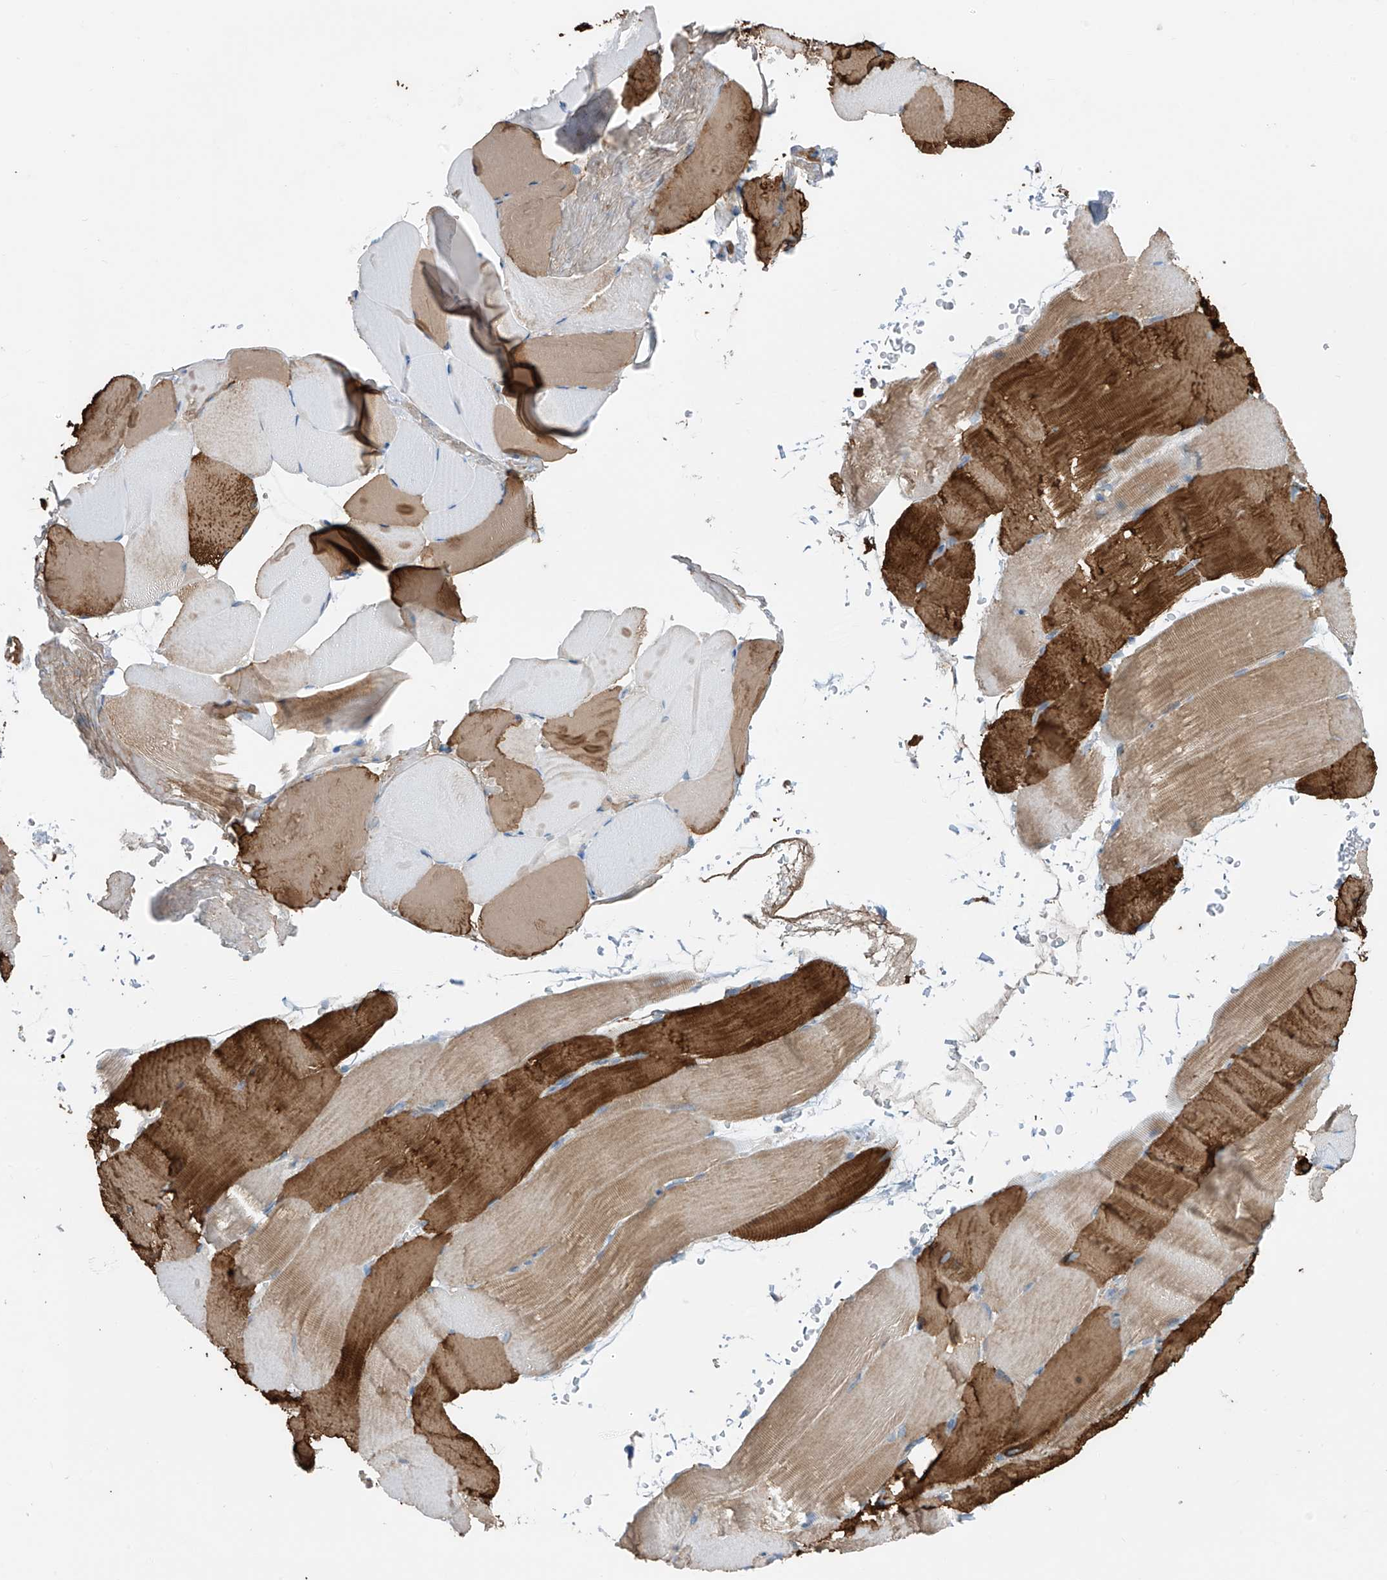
{"staining": {"intensity": "strong", "quantity": "25%-75%", "location": "cytoplasmic/membranous"}, "tissue": "skeletal muscle", "cell_type": "Myocytes", "image_type": "normal", "snomed": [{"axis": "morphology", "description": "Normal tissue, NOS"}, {"axis": "topography", "description": "Skeletal muscle"}, {"axis": "topography", "description": "Parathyroid gland"}], "caption": "High-power microscopy captured an immunohistochemistry (IHC) micrograph of unremarkable skeletal muscle, revealing strong cytoplasmic/membranous expression in approximately 25%-75% of myocytes. (DAB = brown stain, brightfield microscopy at high magnification).", "gene": "SLC1A5", "patient": {"sex": "female", "age": 37}}